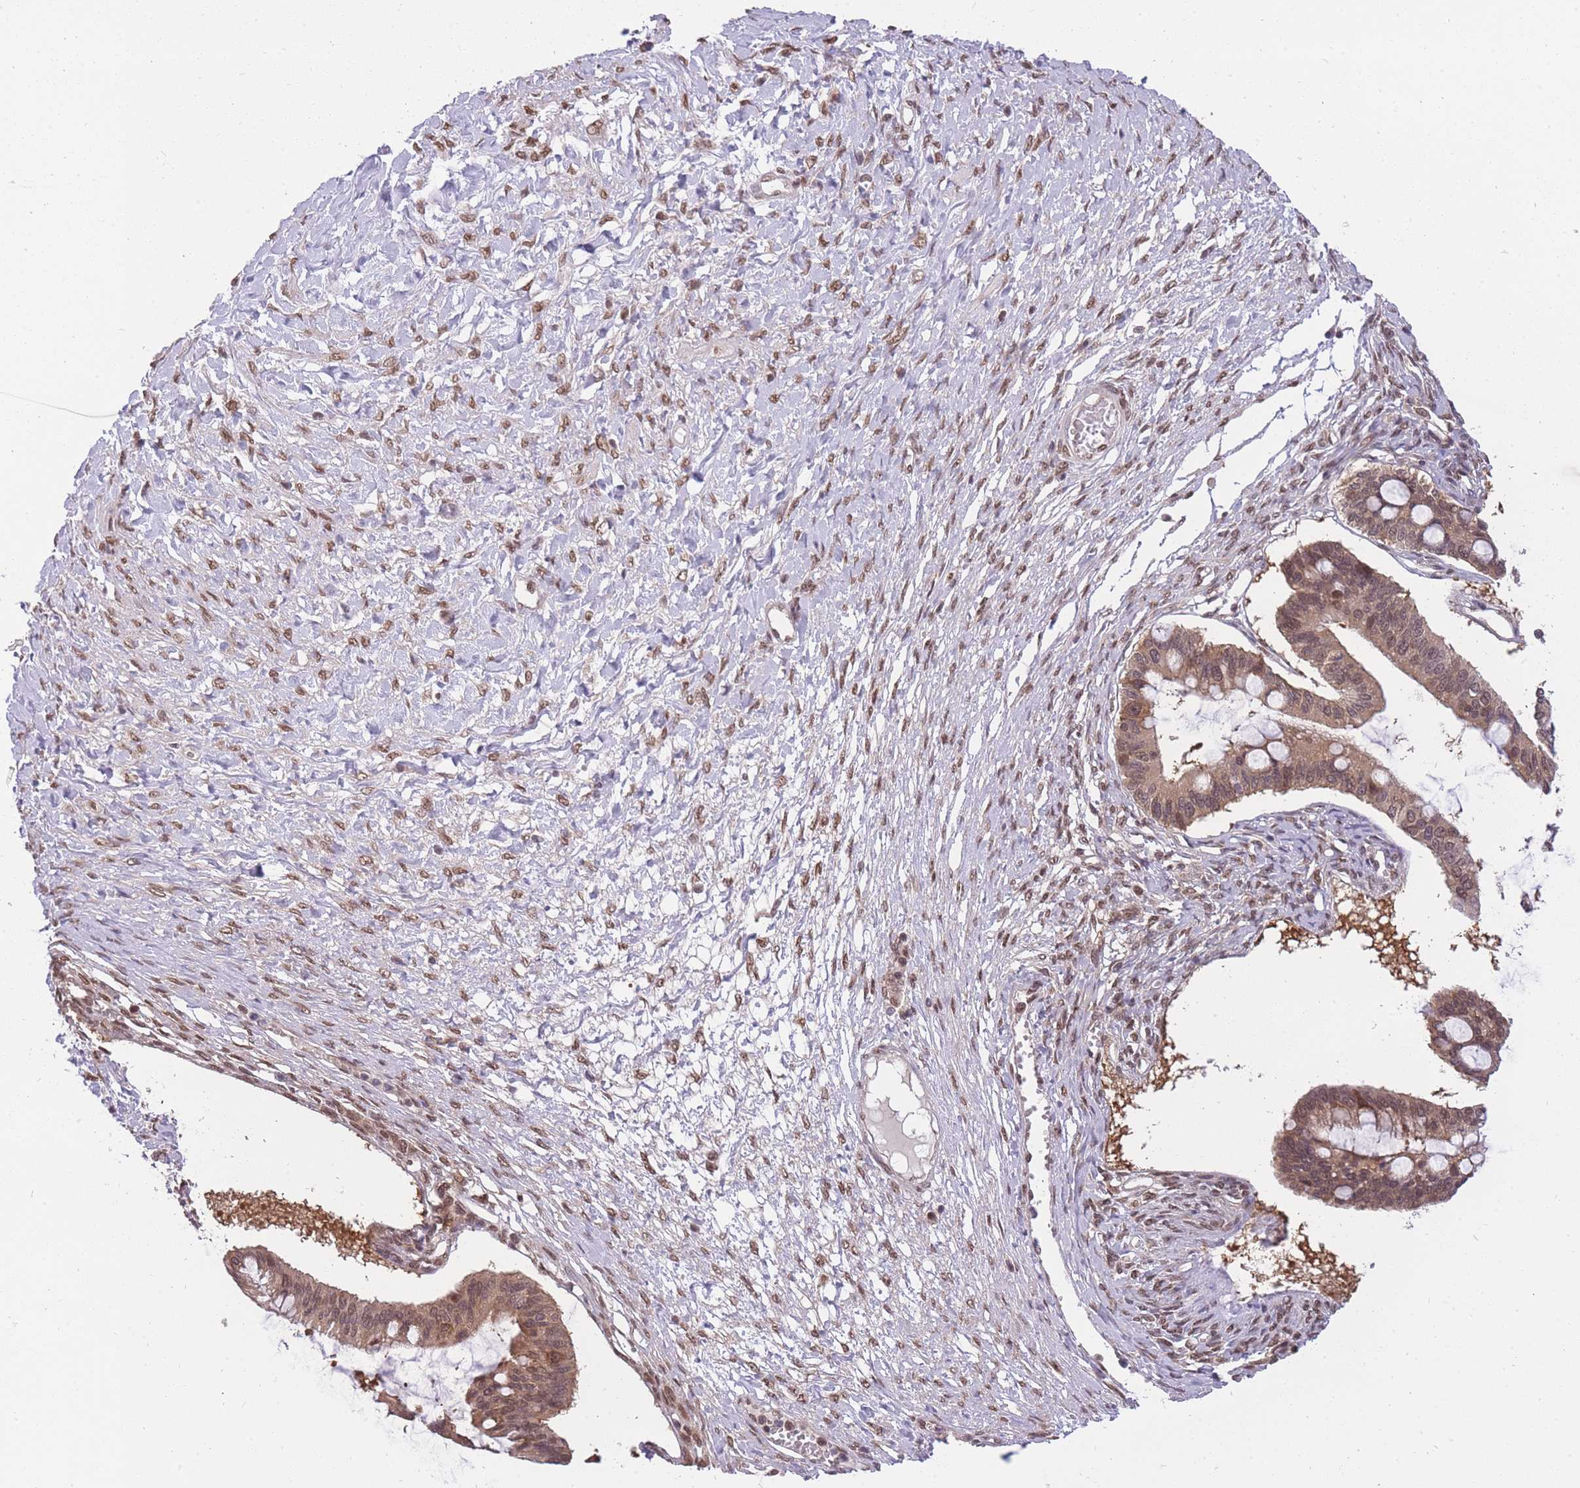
{"staining": {"intensity": "moderate", "quantity": ">75%", "location": "cytoplasmic/membranous,nuclear"}, "tissue": "ovarian cancer", "cell_type": "Tumor cells", "image_type": "cancer", "snomed": [{"axis": "morphology", "description": "Cystadenocarcinoma, mucinous, NOS"}, {"axis": "topography", "description": "Ovary"}], "caption": "Tumor cells show moderate cytoplasmic/membranous and nuclear expression in approximately >75% of cells in ovarian mucinous cystadenocarcinoma.", "gene": "CDIP1", "patient": {"sex": "female", "age": 73}}